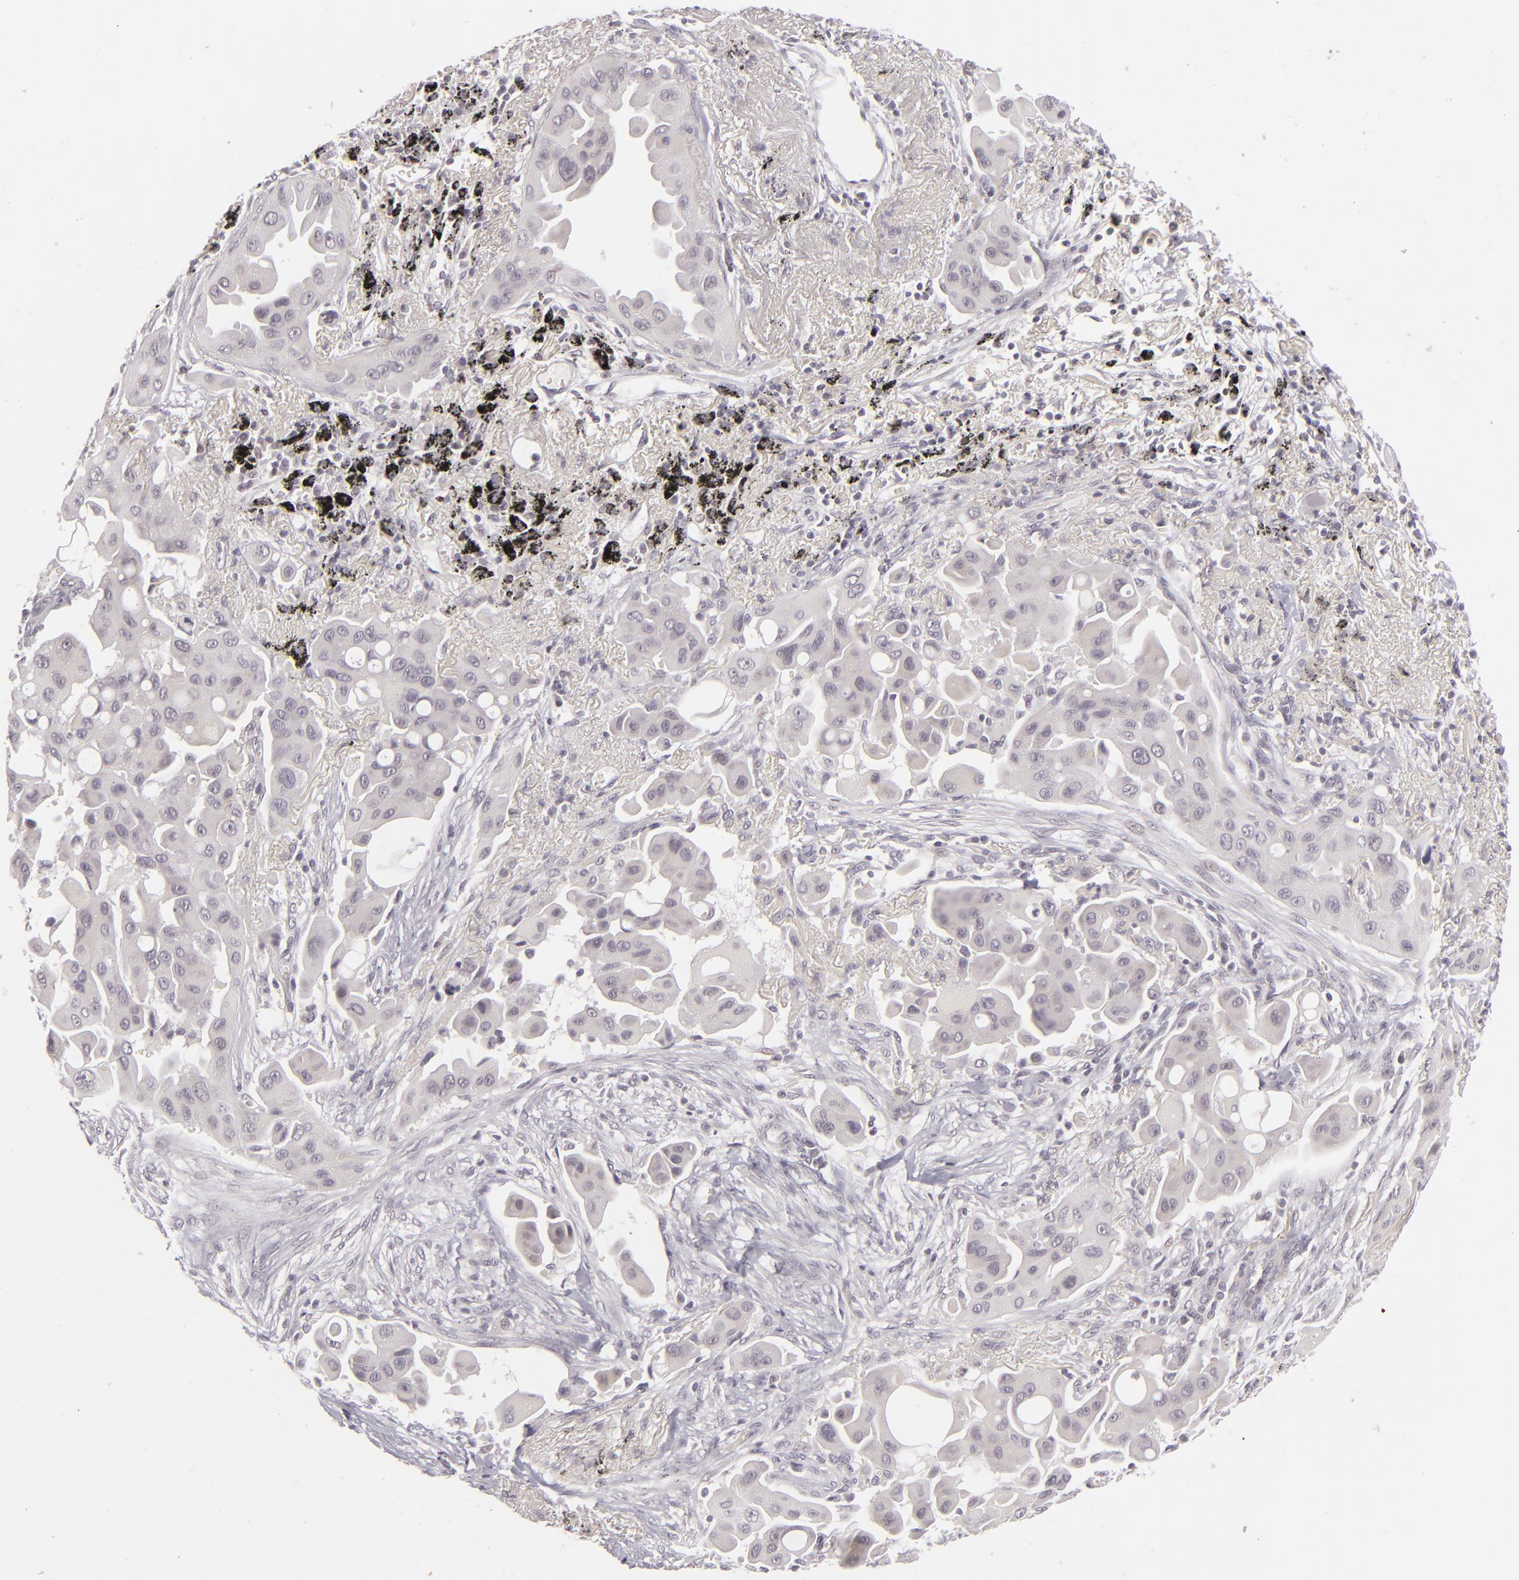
{"staining": {"intensity": "negative", "quantity": "none", "location": "none"}, "tissue": "lung cancer", "cell_type": "Tumor cells", "image_type": "cancer", "snomed": [{"axis": "morphology", "description": "Adenocarcinoma, NOS"}, {"axis": "topography", "description": "Lung"}], "caption": "This is an IHC photomicrograph of human lung adenocarcinoma. There is no staining in tumor cells.", "gene": "DLG3", "patient": {"sex": "male", "age": 68}}